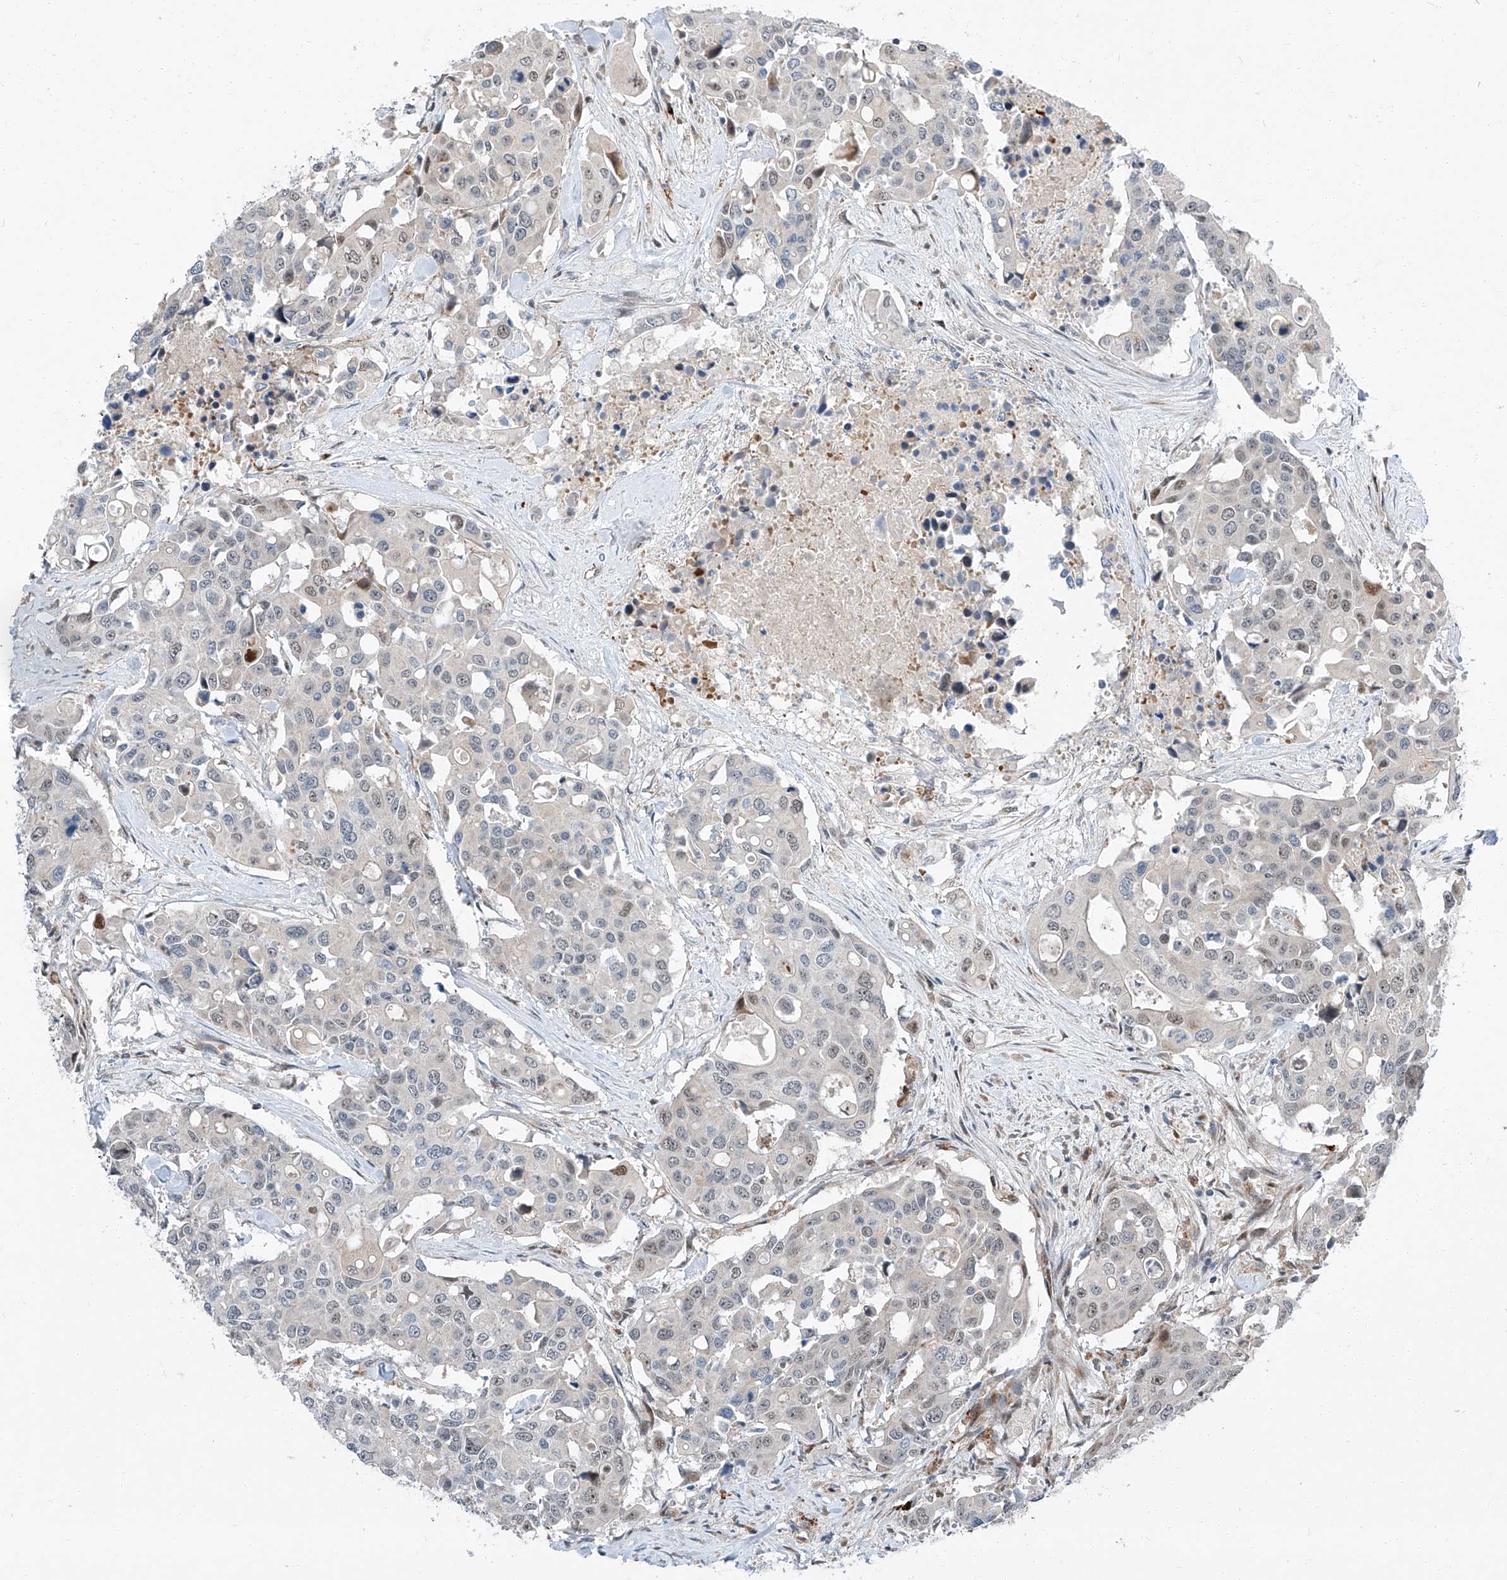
{"staining": {"intensity": "weak", "quantity": "<25%", "location": "nuclear"}, "tissue": "colorectal cancer", "cell_type": "Tumor cells", "image_type": "cancer", "snomed": [{"axis": "morphology", "description": "Adenocarcinoma, NOS"}, {"axis": "topography", "description": "Colon"}], "caption": "The micrograph shows no staining of tumor cells in colorectal adenocarcinoma.", "gene": "CLDND1", "patient": {"sex": "male", "age": 77}}